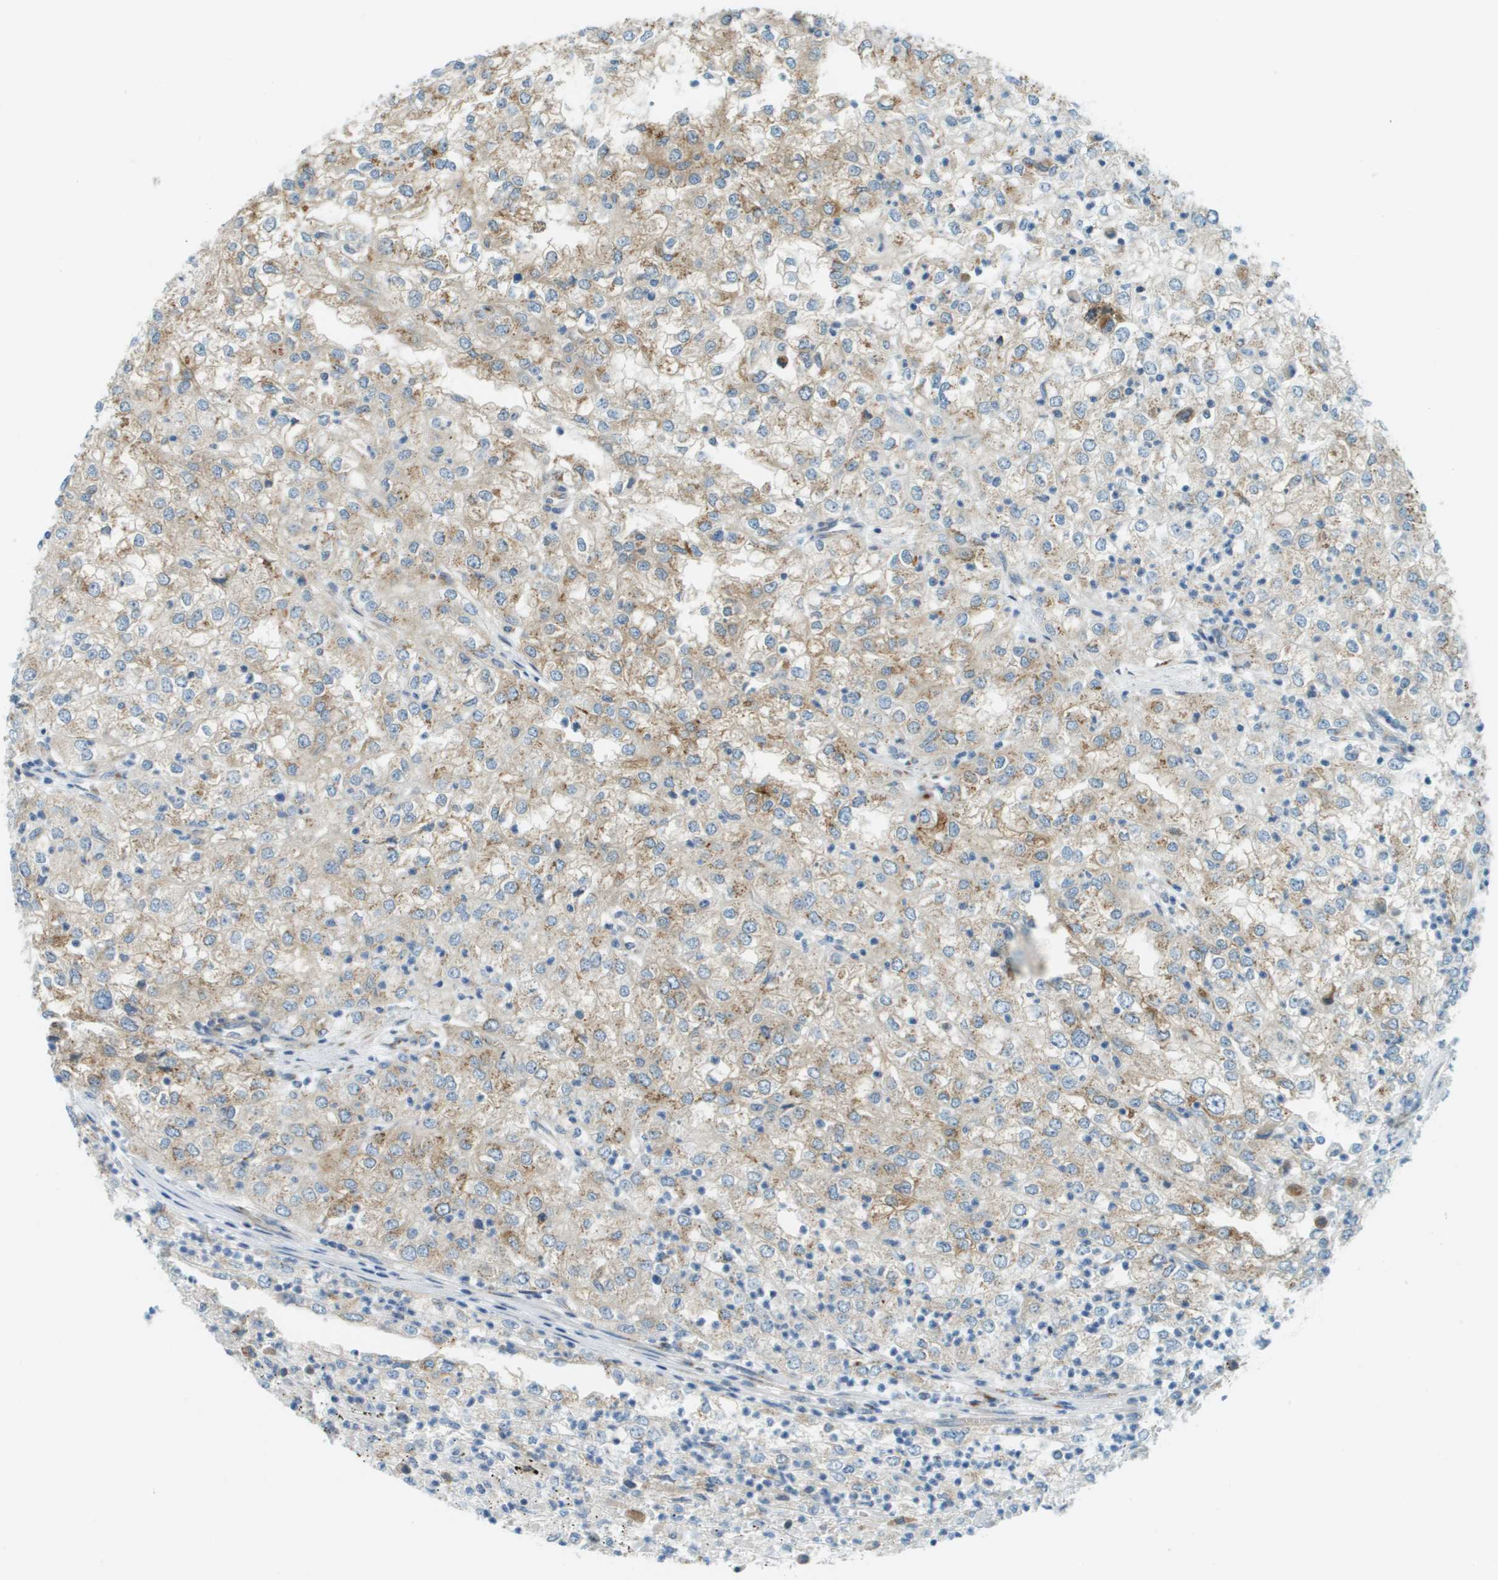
{"staining": {"intensity": "weak", "quantity": ">75%", "location": "cytoplasmic/membranous"}, "tissue": "renal cancer", "cell_type": "Tumor cells", "image_type": "cancer", "snomed": [{"axis": "morphology", "description": "Adenocarcinoma, NOS"}, {"axis": "topography", "description": "Kidney"}], "caption": "This micrograph displays immunohistochemistry staining of adenocarcinoma (renal), with low weak cytoplasmic/membranous expression in about >75% of tumor cells.", "gene": "ACBD3", "patient": {"sex": "female", "age": 54}}